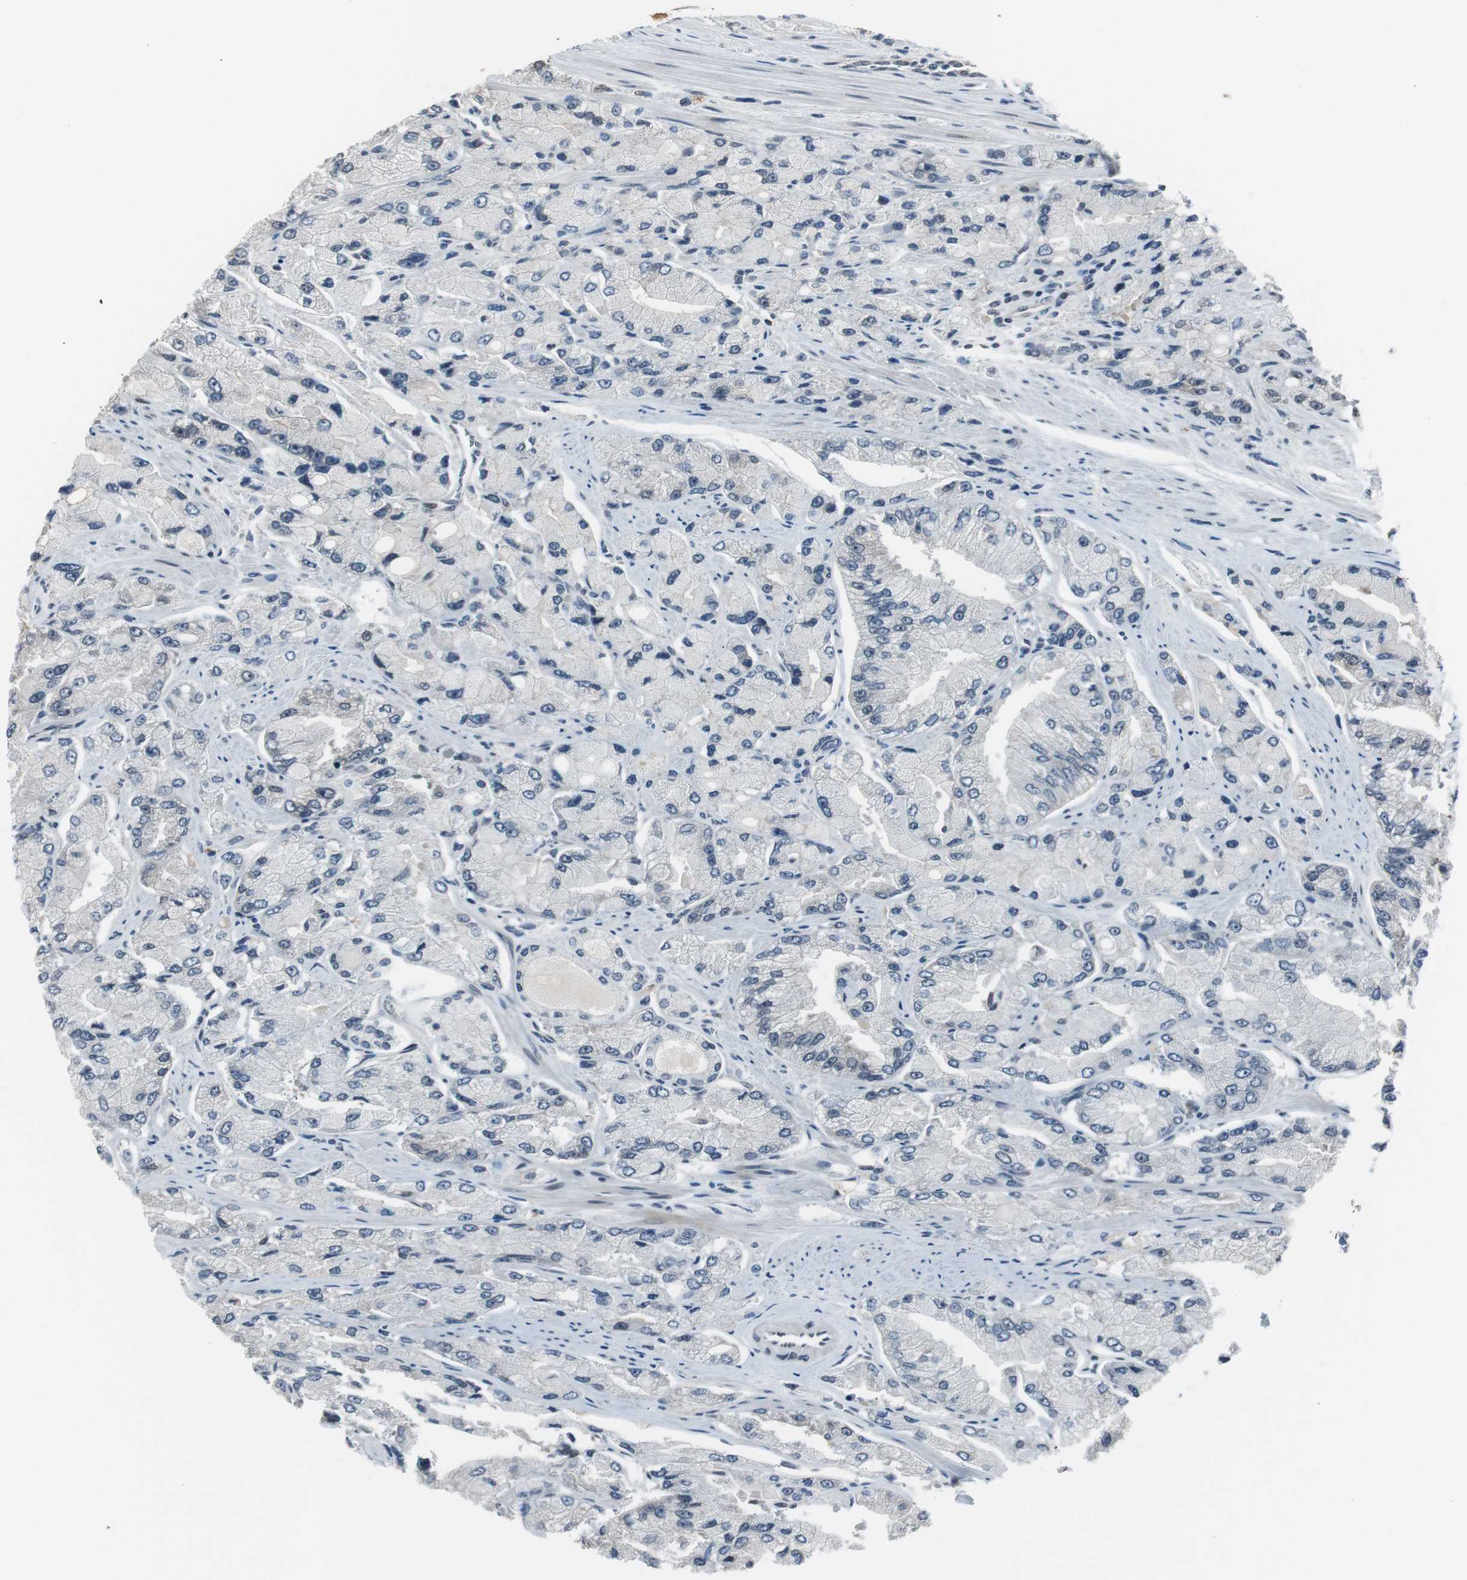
{"staining": {"intensity": "weak", "quantity": "<25%", "location": "cytoplasmic/membranous"}, "tissue": "prostate cancer", "cell_type": "Tumor cells", "image_type": "cancer", "snomed": [{"axis": "morphology", "description": "Adenocarcinoma, High grade"}, {"axis": "topography", "description": "Prostate"}], "caption": "Immunohistochemistry (IHC) of prostate cancer (high-grade adenocarcinoma) reveals no positivity in tumor cells. The staining is performed using DAB (3,3'-diaminobenzidine) brown chromogen with nuclei counter-stained in using hematoxylin.", "gene": "BOLA1", "patient": {"sex": "male", "age": 58}}